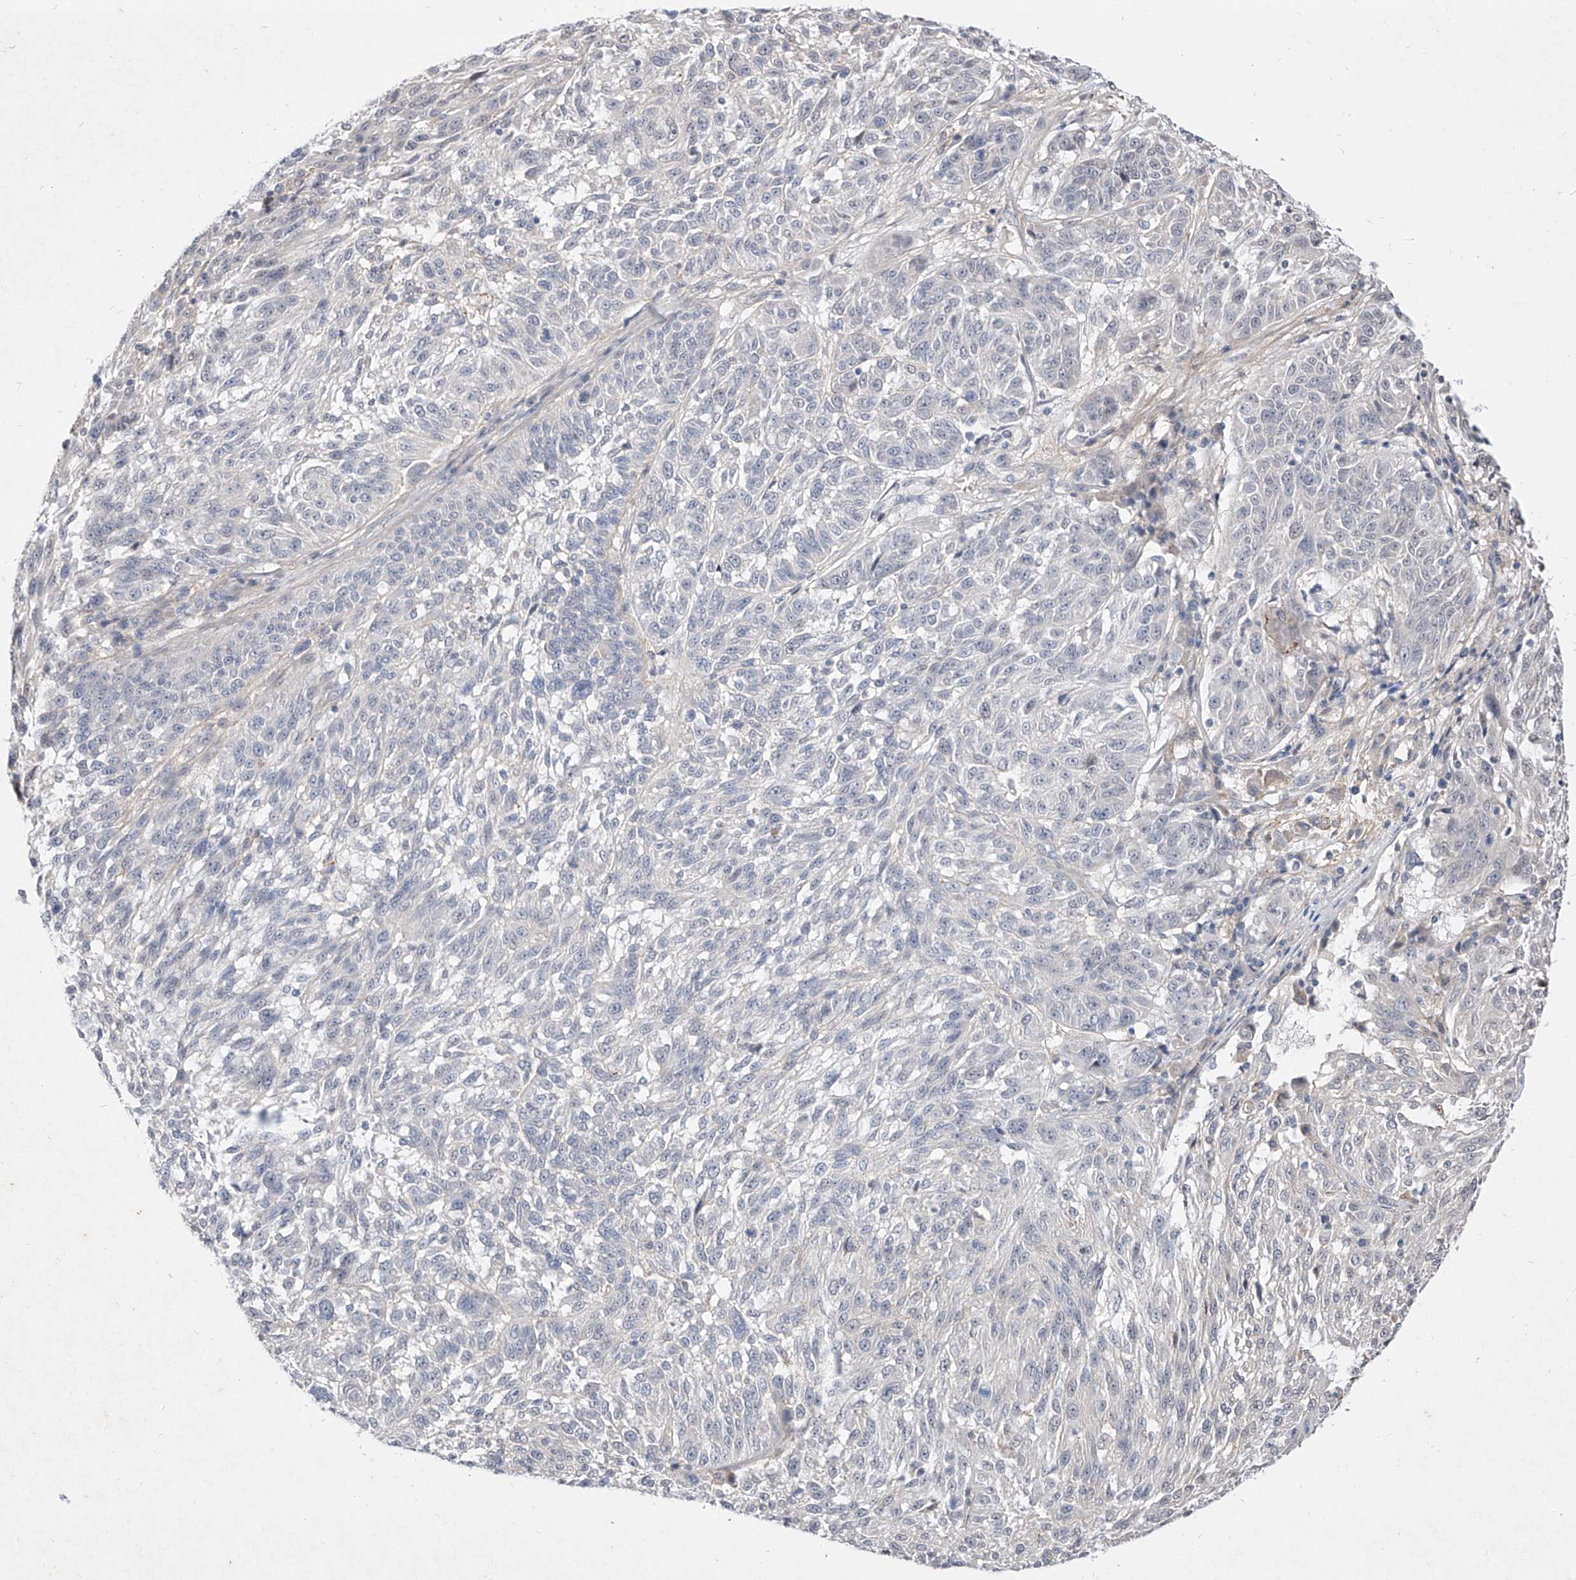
{"staining": {"intensity": "negative", "quantity": "none", "location": "none"}, "tissue": "melanoma", "cell_type": "Tumor cells", "image_type": "cancer", "snomed": [{"axis": "morphology", "description": "Malignant melanoma, NOS"}, {"axis": "topography", "description": "Skin"}], "caption": "Immunohistochemical staining of human melanoma demonstrates no significant positivity in tumor cells. Nuclei are stained in blue.", "gene": "C4A", "patient": {"sex": "male", "age": 53}}